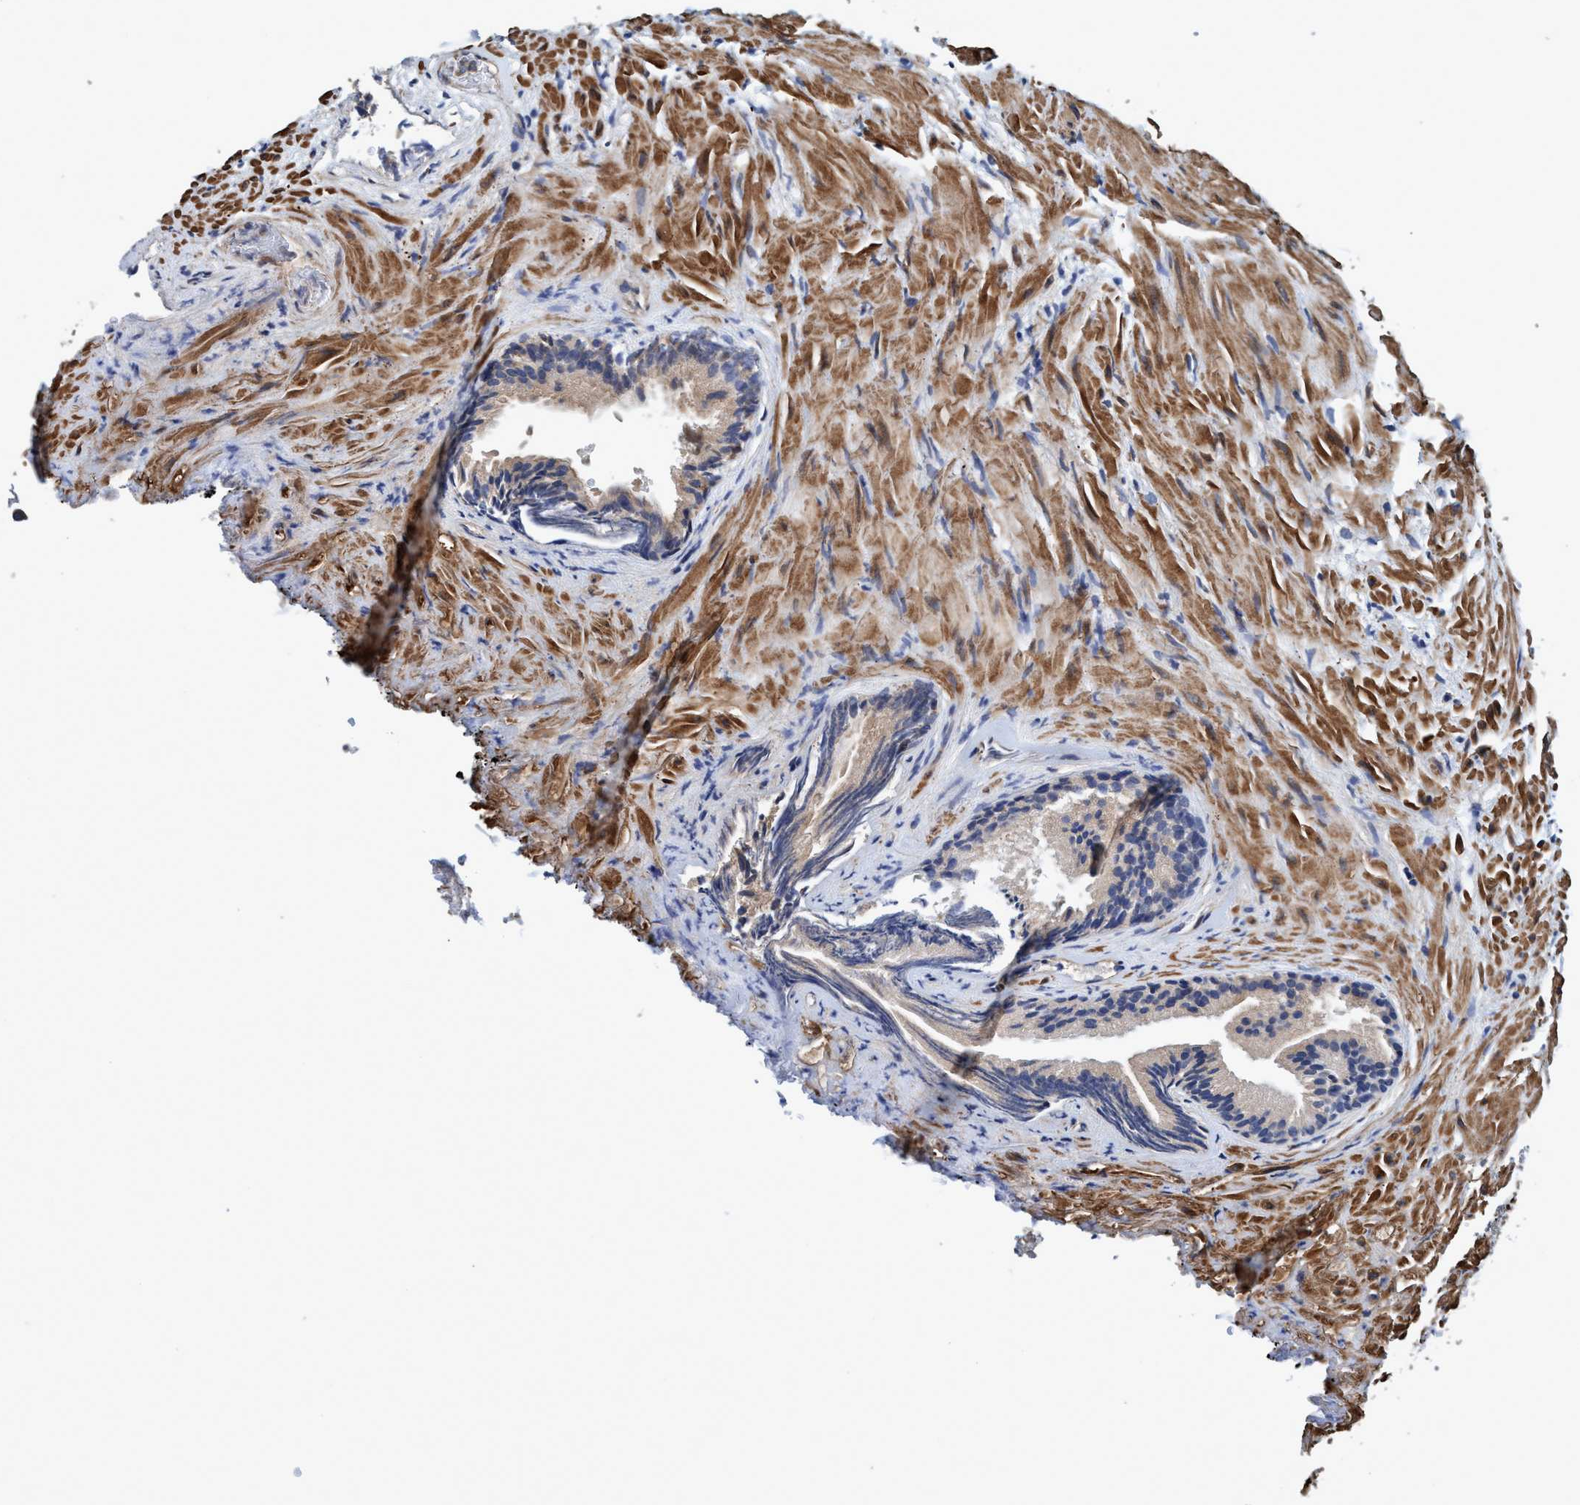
{"staining": {"intensity": "weak", "quantity": "<25%", "location": "cytoplasmic/membranous"}, "tissue": "prostate", "cell_type": "Glandular cells", "image_type": "normal", "snomed": [{"axis": "morphology", "description": "Normal tissue, NOS"}, {"axis": "topography", "description": "Prostate"}], "caption": "Immunohistochemistry (IHC) histopathology image of benign prostate: prostate stained with DAB demonstrates no significant protein staining in glandular cells.", "gene": "CALCOCO2", "patient": {"sex": "male", "age": 76}}